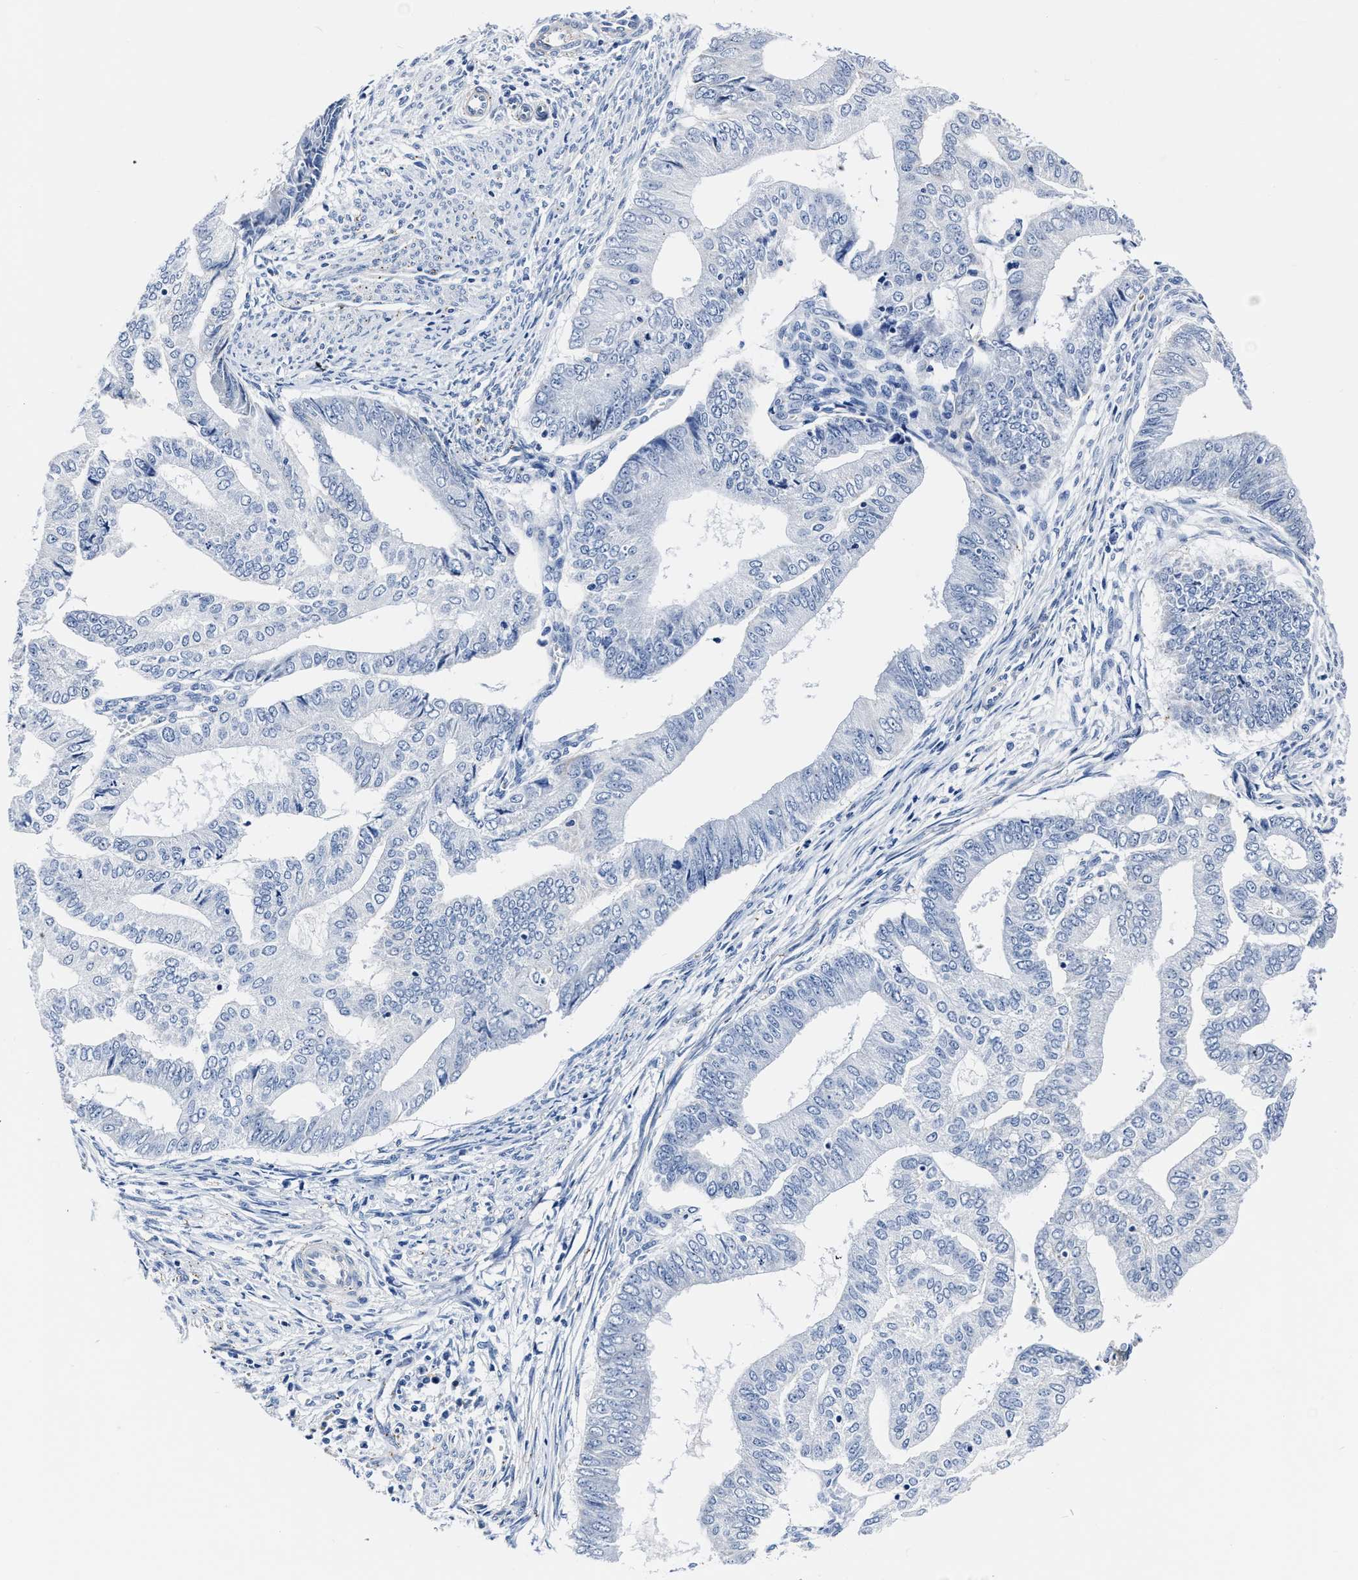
{"staining": {"intensity": "negative", "quantity": "none", "location": "none"}, "tissue": "endometrial cancer", "cell_type": "Tumor cells", "image_type": "cancer", "snomed": [{"axis": "morphology", "description": "Polyp, NOS"}, {"axis": "morphology", "description": "Adenocarcinoma, NOS"}, {"axis": "morphology", "description": "Adenoma, NOS"}, {"axis": "topography", "description": "Endometrium"}], "caption": "Immunohistochemistry histopathology image of human endometrial cancer (adenocarcinoma) stained for a protein (brown), which demonstrates no staining in tumor cells.", "gene": "KCNMB3", "patient": {"sex": "female", "age": 79}}